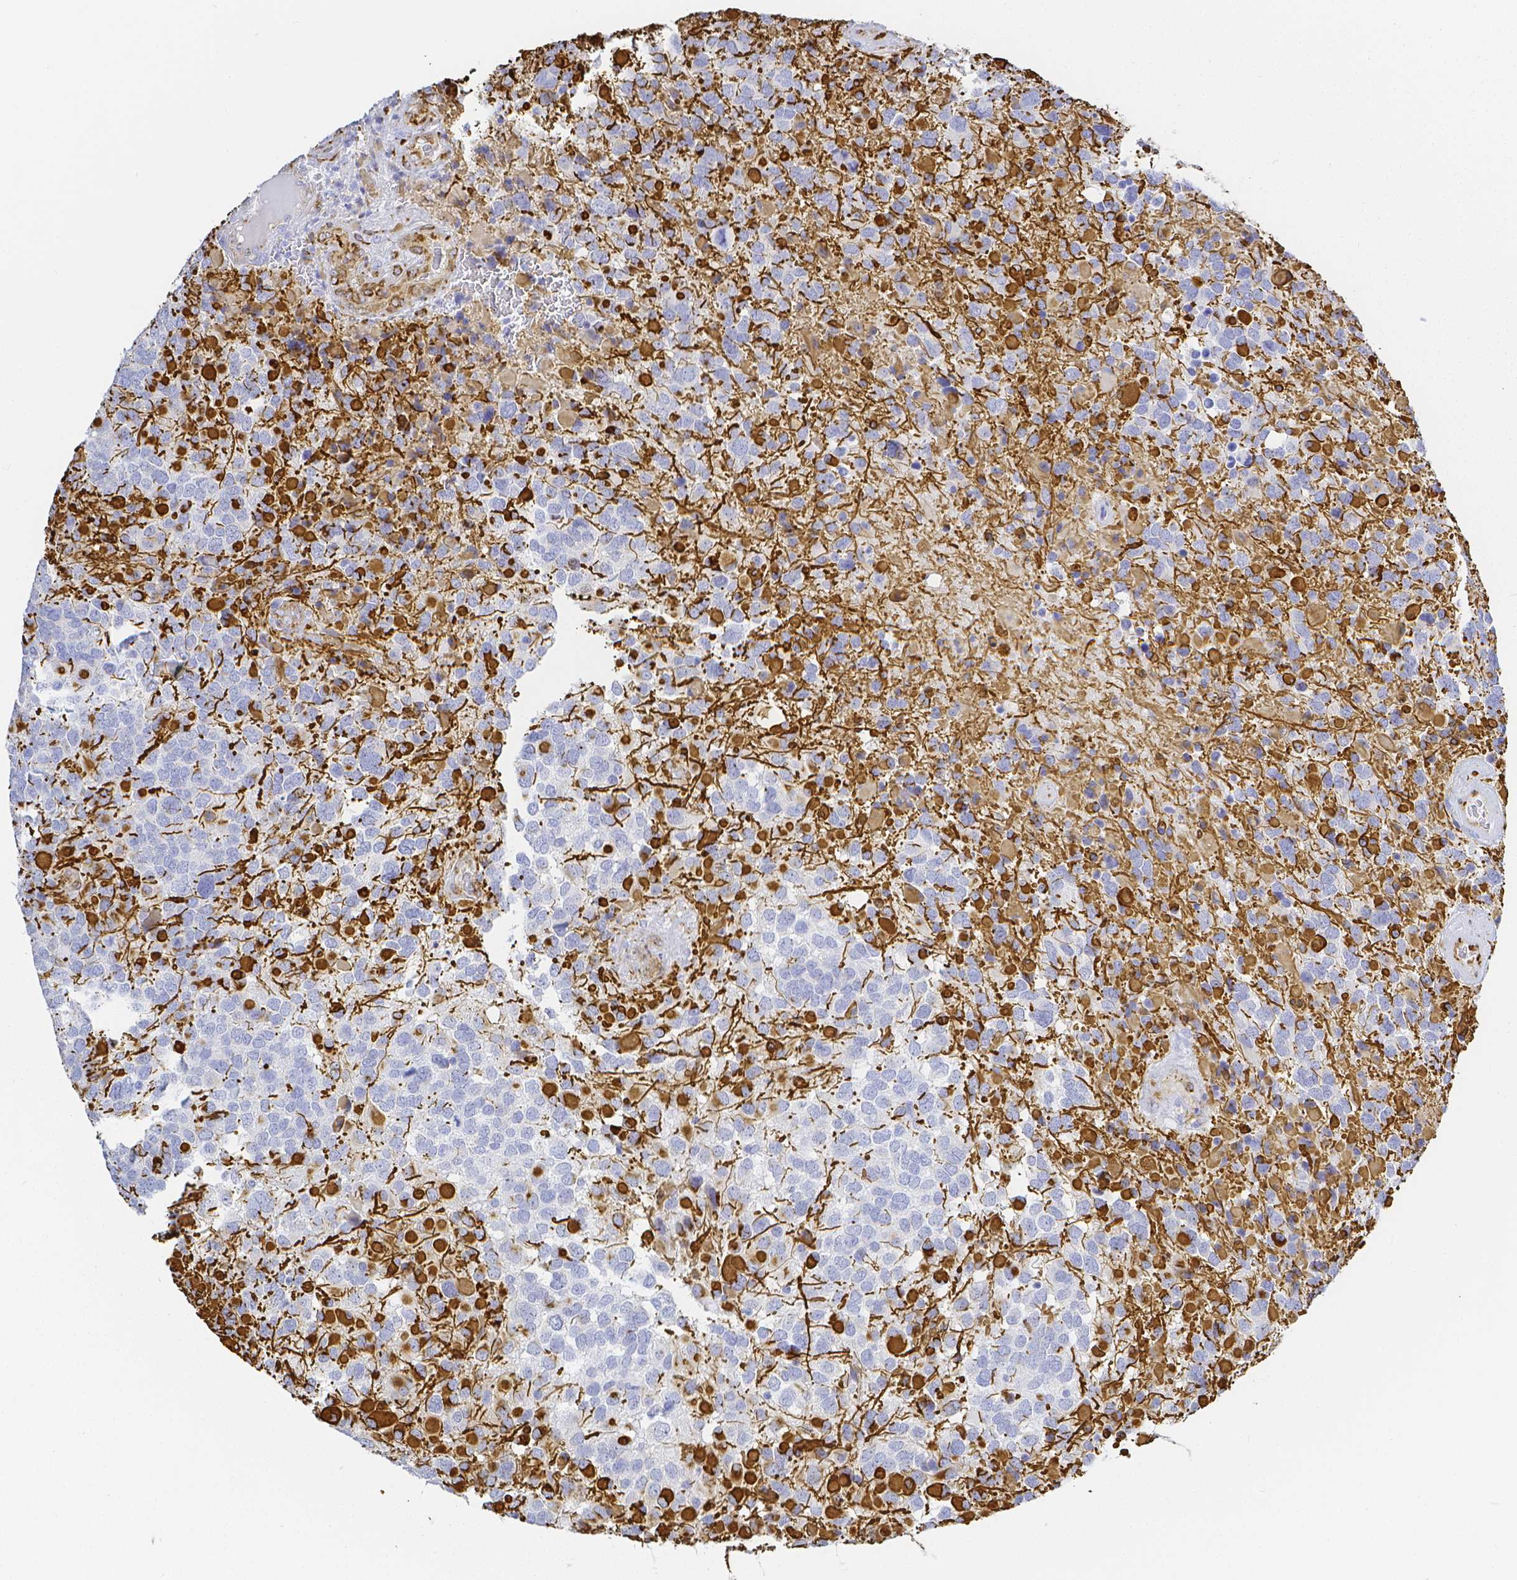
{"staining": {"intensity": "strong", "quantity": "<25%", "location": "cytoplasmic/membranous"}, "tissue": "glioma", "cell_type": "Tumor cells", "image_type": "cancer", "snomed": [{"axis": "morphology", "description": "Glioma, malignant, High grade"}, {"axis": "topography", "description": "Brain"}], "caption": "Glioma was stained to show a protein in brown. There is medium levels of strong cytoplasmic/membranous staining in about <25% of tumor cells.", "gene": "SMURF1", "patient": {"sex": "female", "age": 40}}